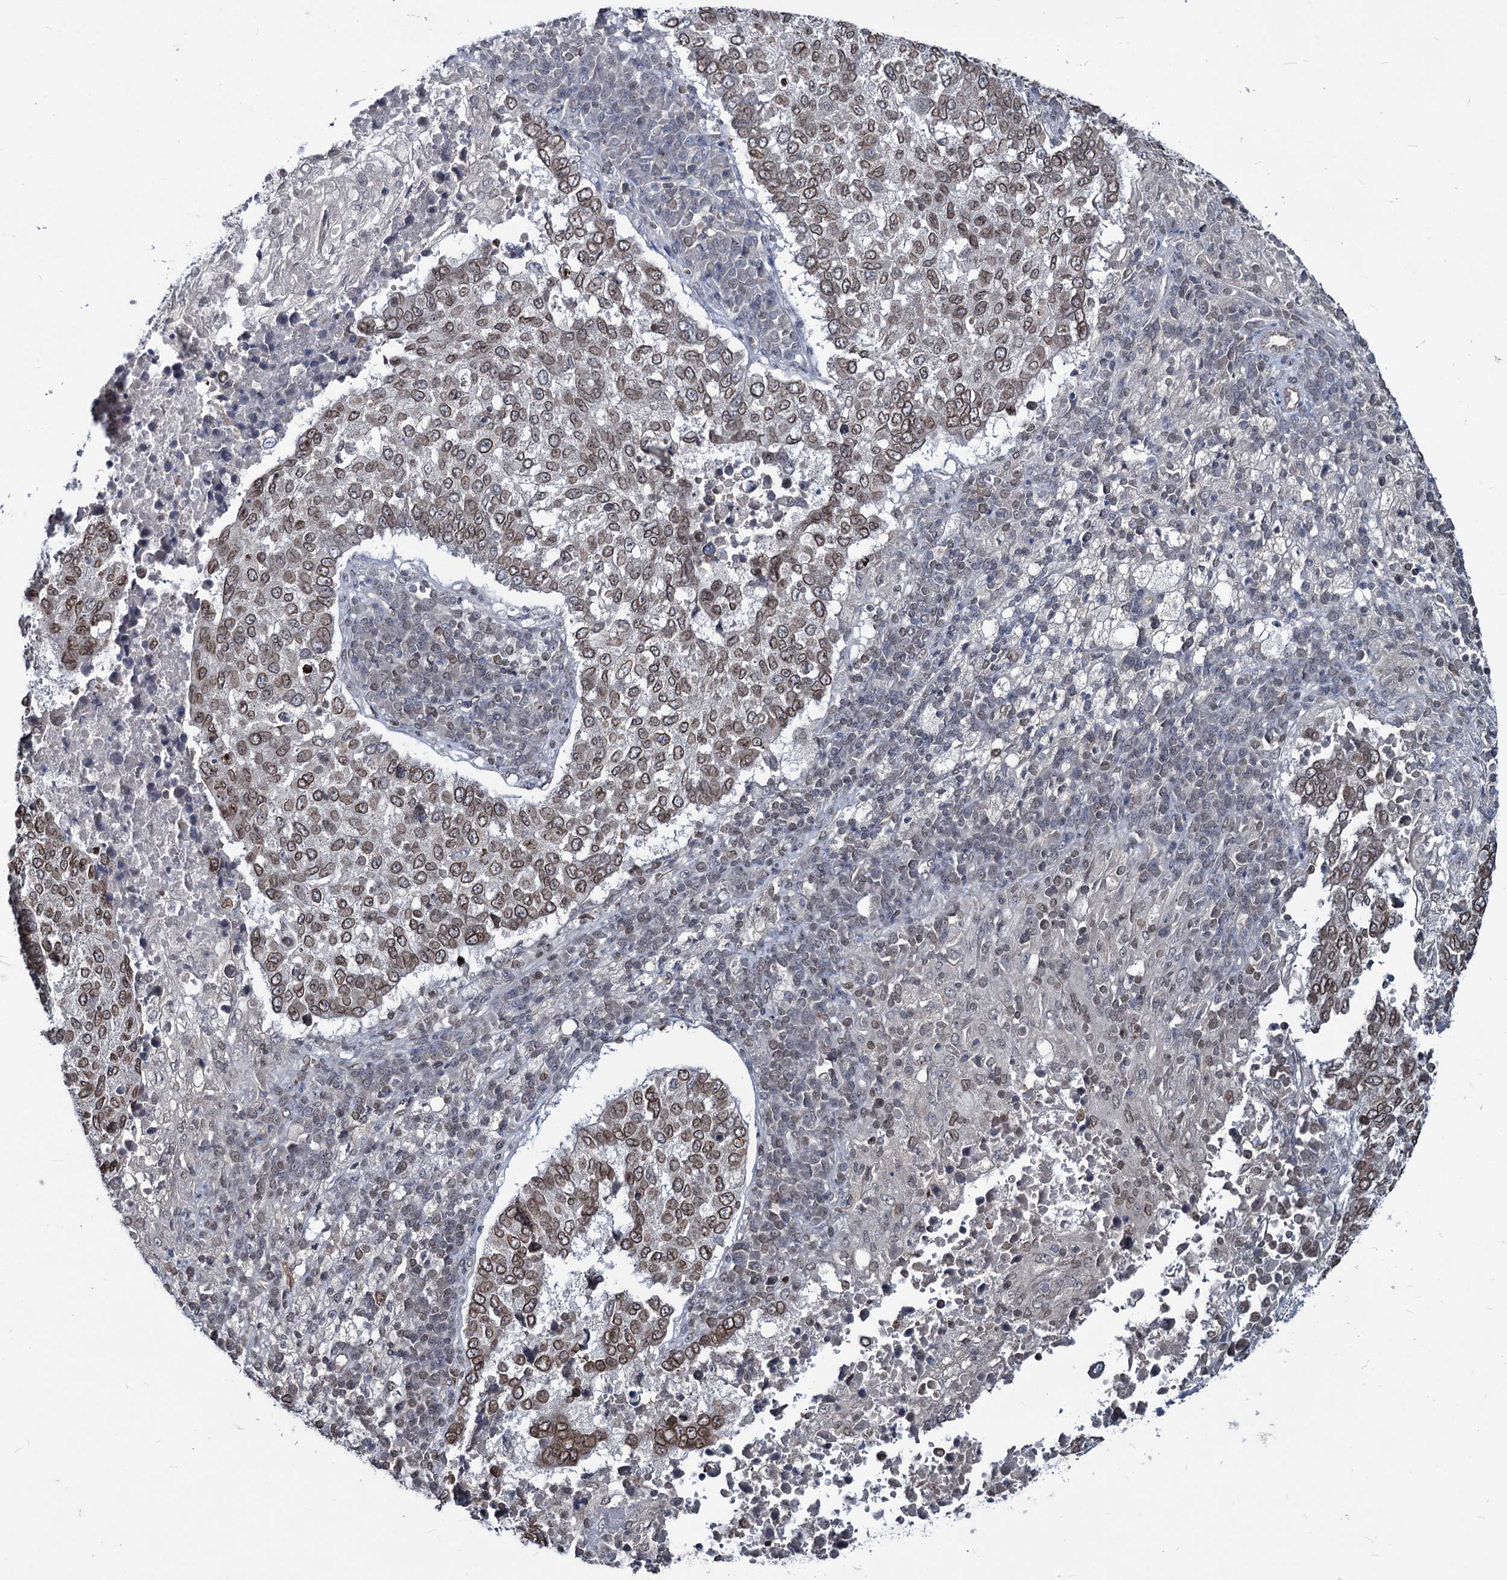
{"staining": {"intensity": "moderate", "quantity": ">75%", "location": "cytoplasmic/membranous,nuclear"}, "tissue": "lung cancer", "cell_type": "Tumor cells", "image_type": "cancer", "snomed": [{"axis": "morphology", "description": "Squamous cell carcinoma, NOS"}, {"axis": "topography", "description": "Lung"}], "caption": "A micrograph showing moderate cytoplasmic/membranous and nuclear positivity in approximately >75% of tumor cells in squamous cell carcinoma (lung), as visualized by brown immunohistochemical staining.", "gene": "RNF6", "patient": {"sex": "male", "age": 73}}